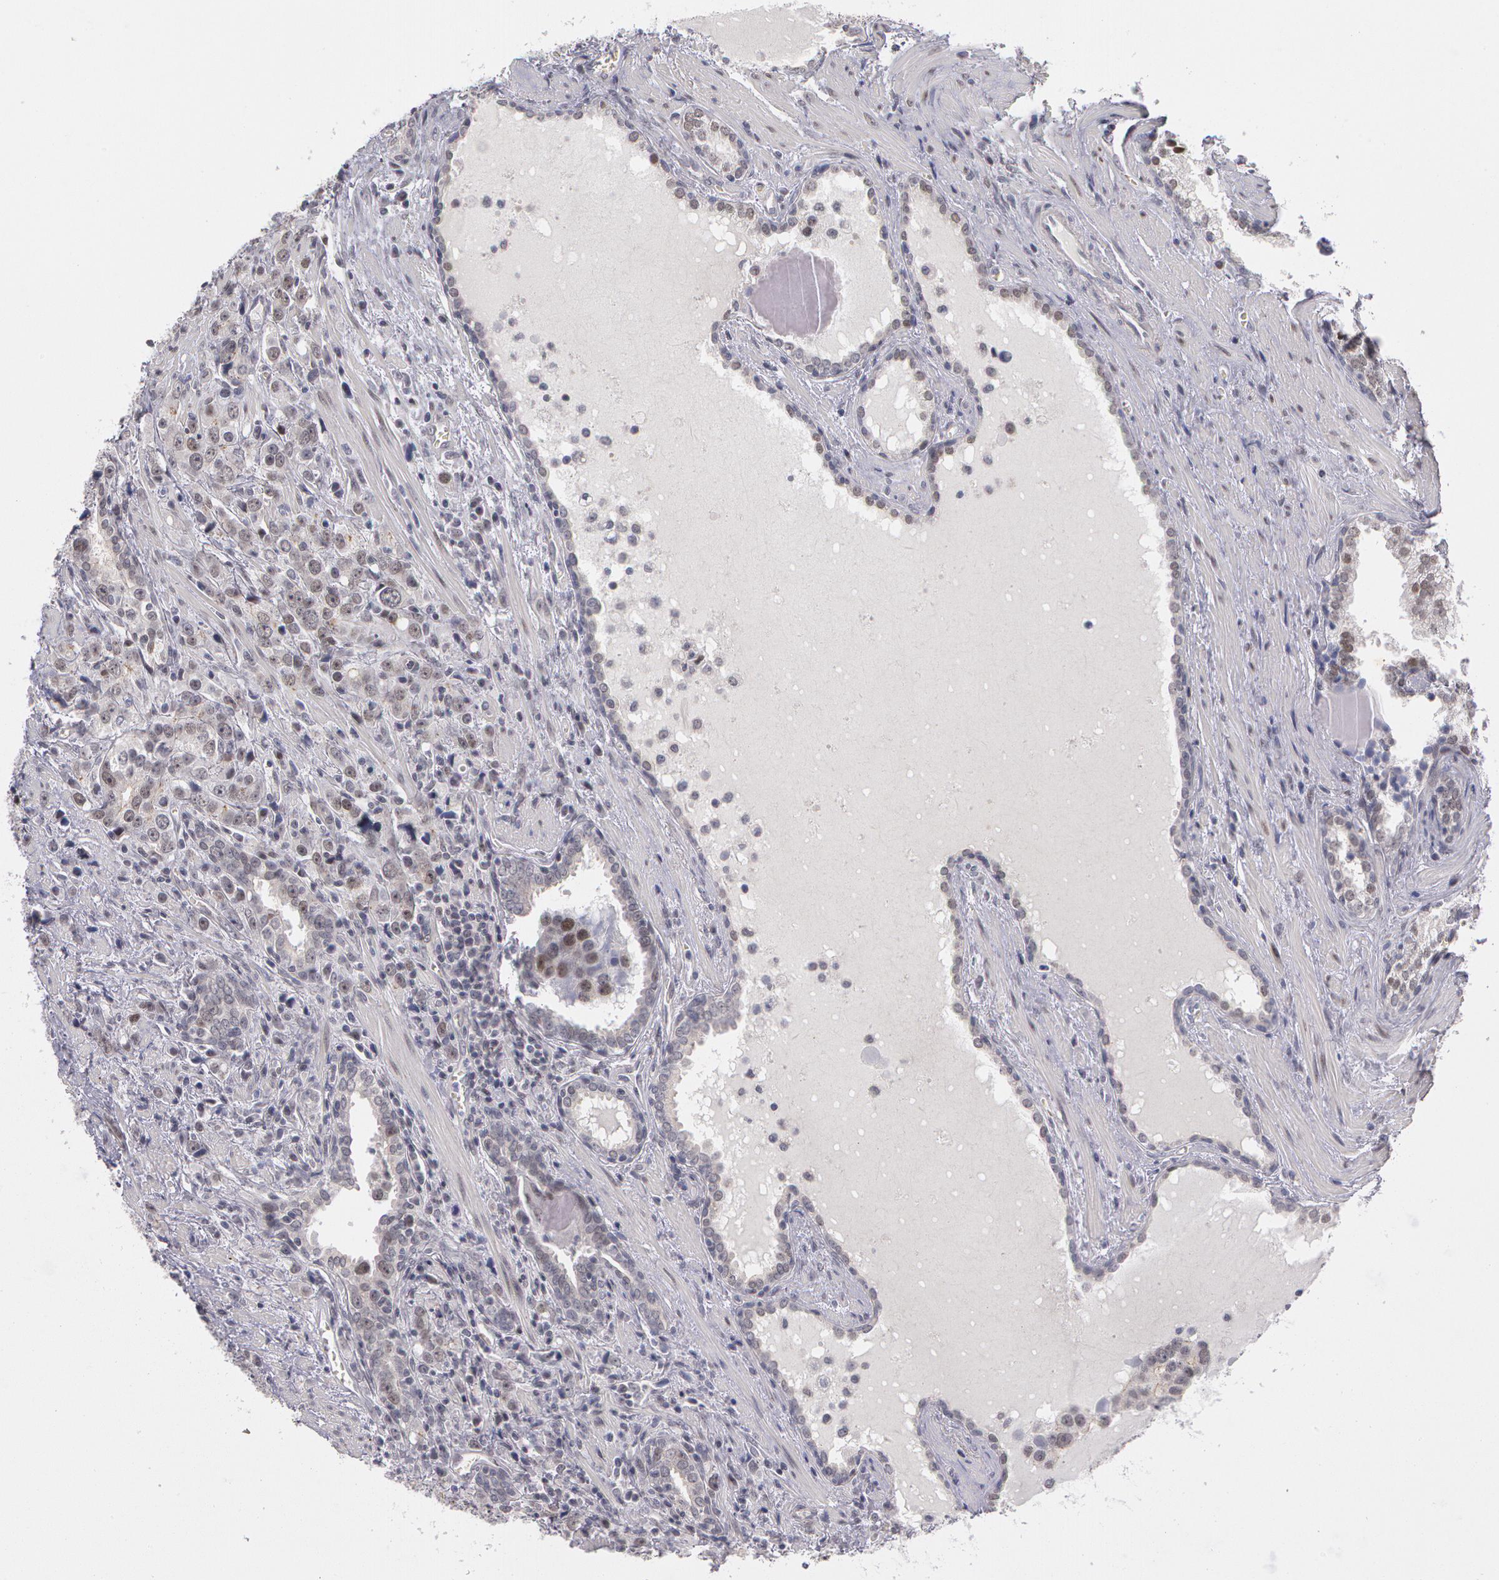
{"staining": {"intensity": "weak", "quantity": "<25%", "location": "nuclear"}, "tissue": "prostate cancer", "cell_type": "Tumor cells", "image_type": "cancer", "snomed": [{"axis": "morphology", "description": "Adenocarcinoma, High grade"}, {"axis": "topography", "description": "Prostate"}], "caption": "Tumor cells are negative for protein expression in human prostate cancer.", "gene": "PRICKLE1", "patient": {"sex": "male", "age": 71}}